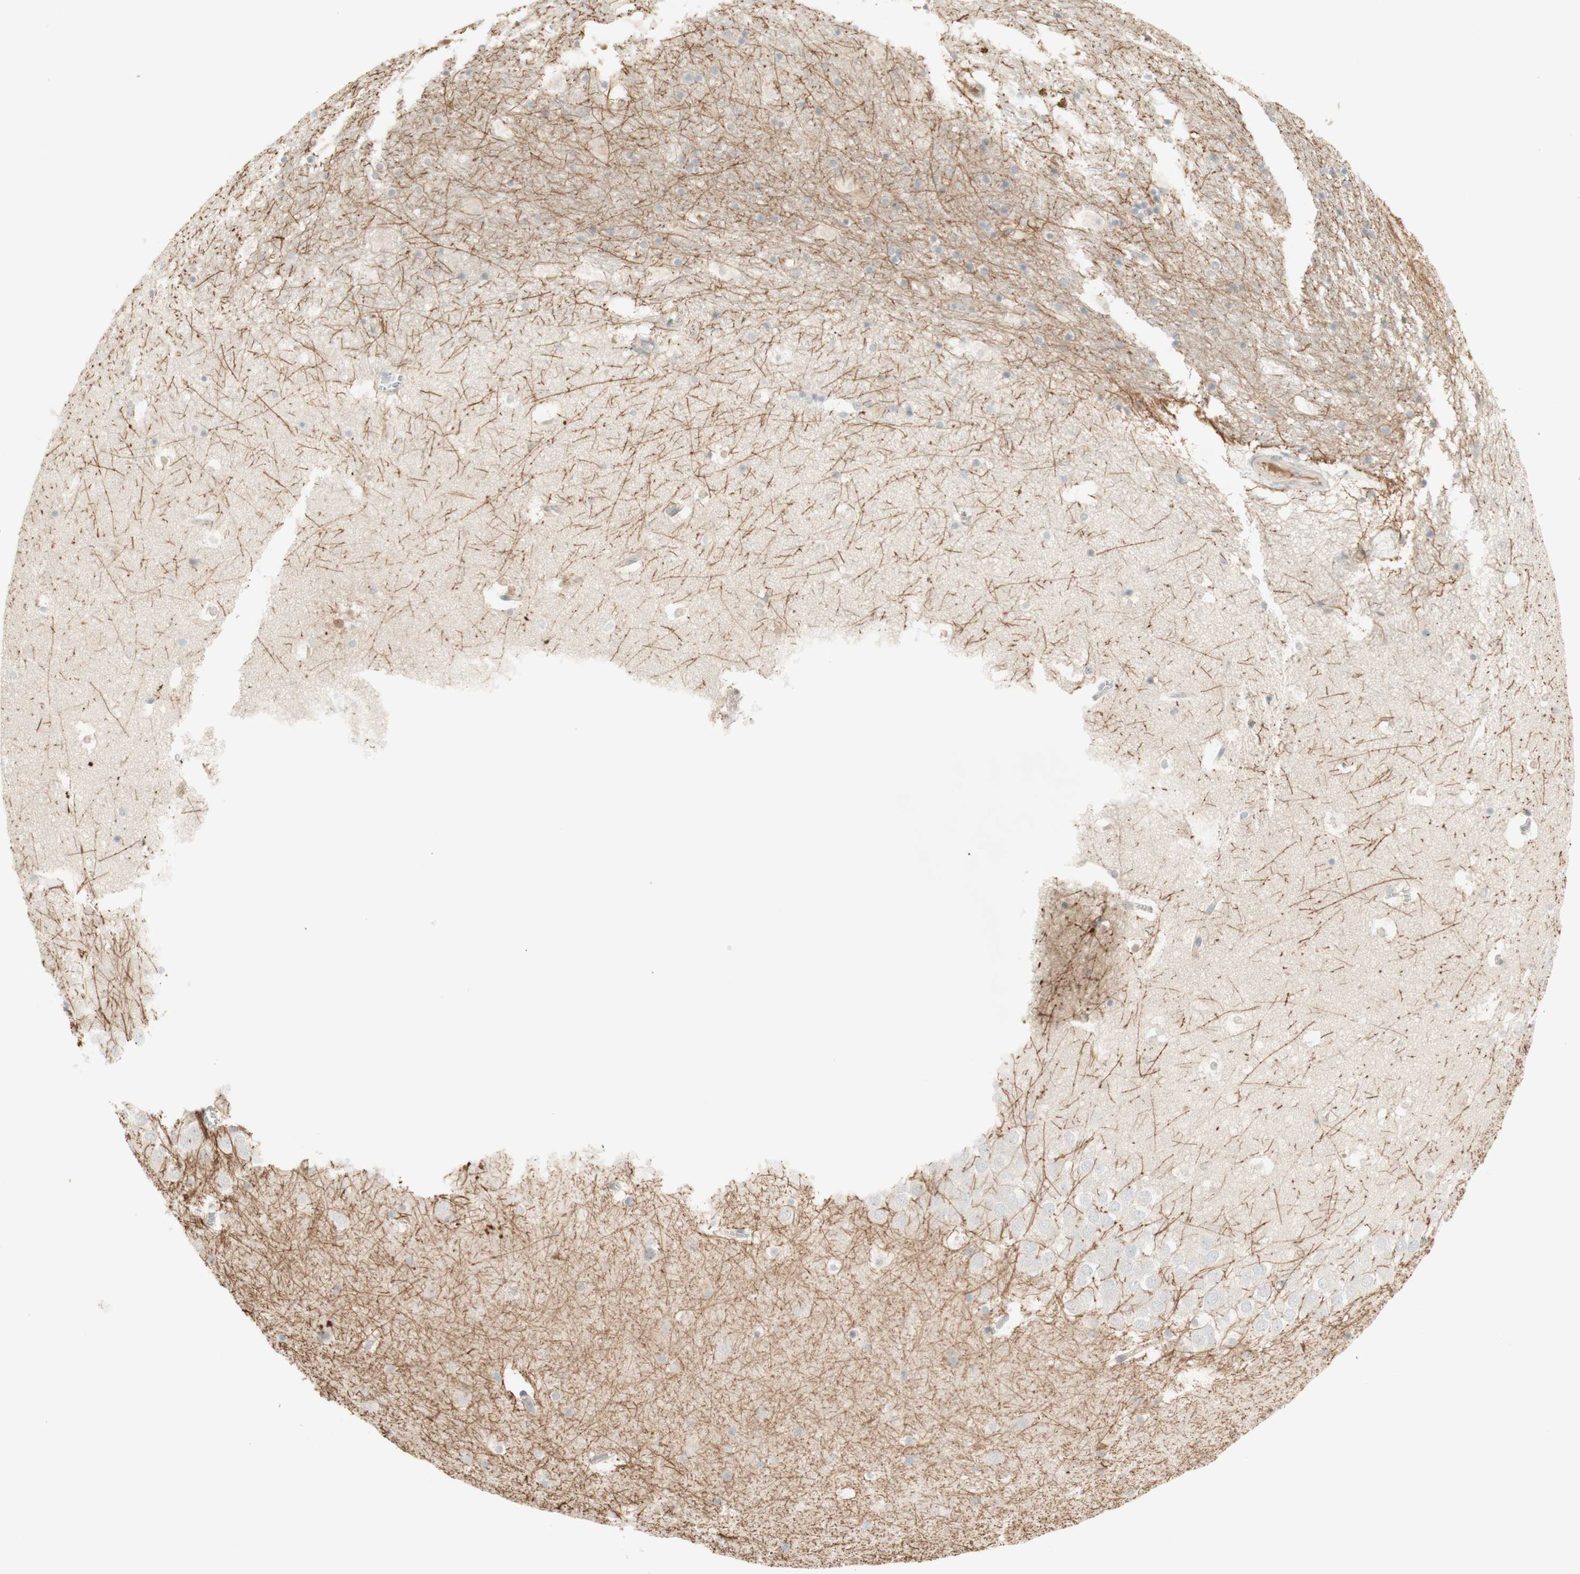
{"staining": {"intensity": "strong", "quantity": "<25%", "location": "cytoplasmic/membranous"}, "tissue": "hippocampus", "cell_type": "Glial cells", "image_type": "normal", "snomed": [{"axis": "morphology", "description": "Normal tissue, NOS"}, {"axis": "topography", "description": "Hippocampus"}], "caption": "The histopathology image displays a brown stain indicating the presence of a protein in the cytoplasmic/membranous of glial cells in hippocampus. (IHC, brightfield microscopy, high magnification).", "gene": "PLCD4", "patient": {"sex": "male", "age": 45}}